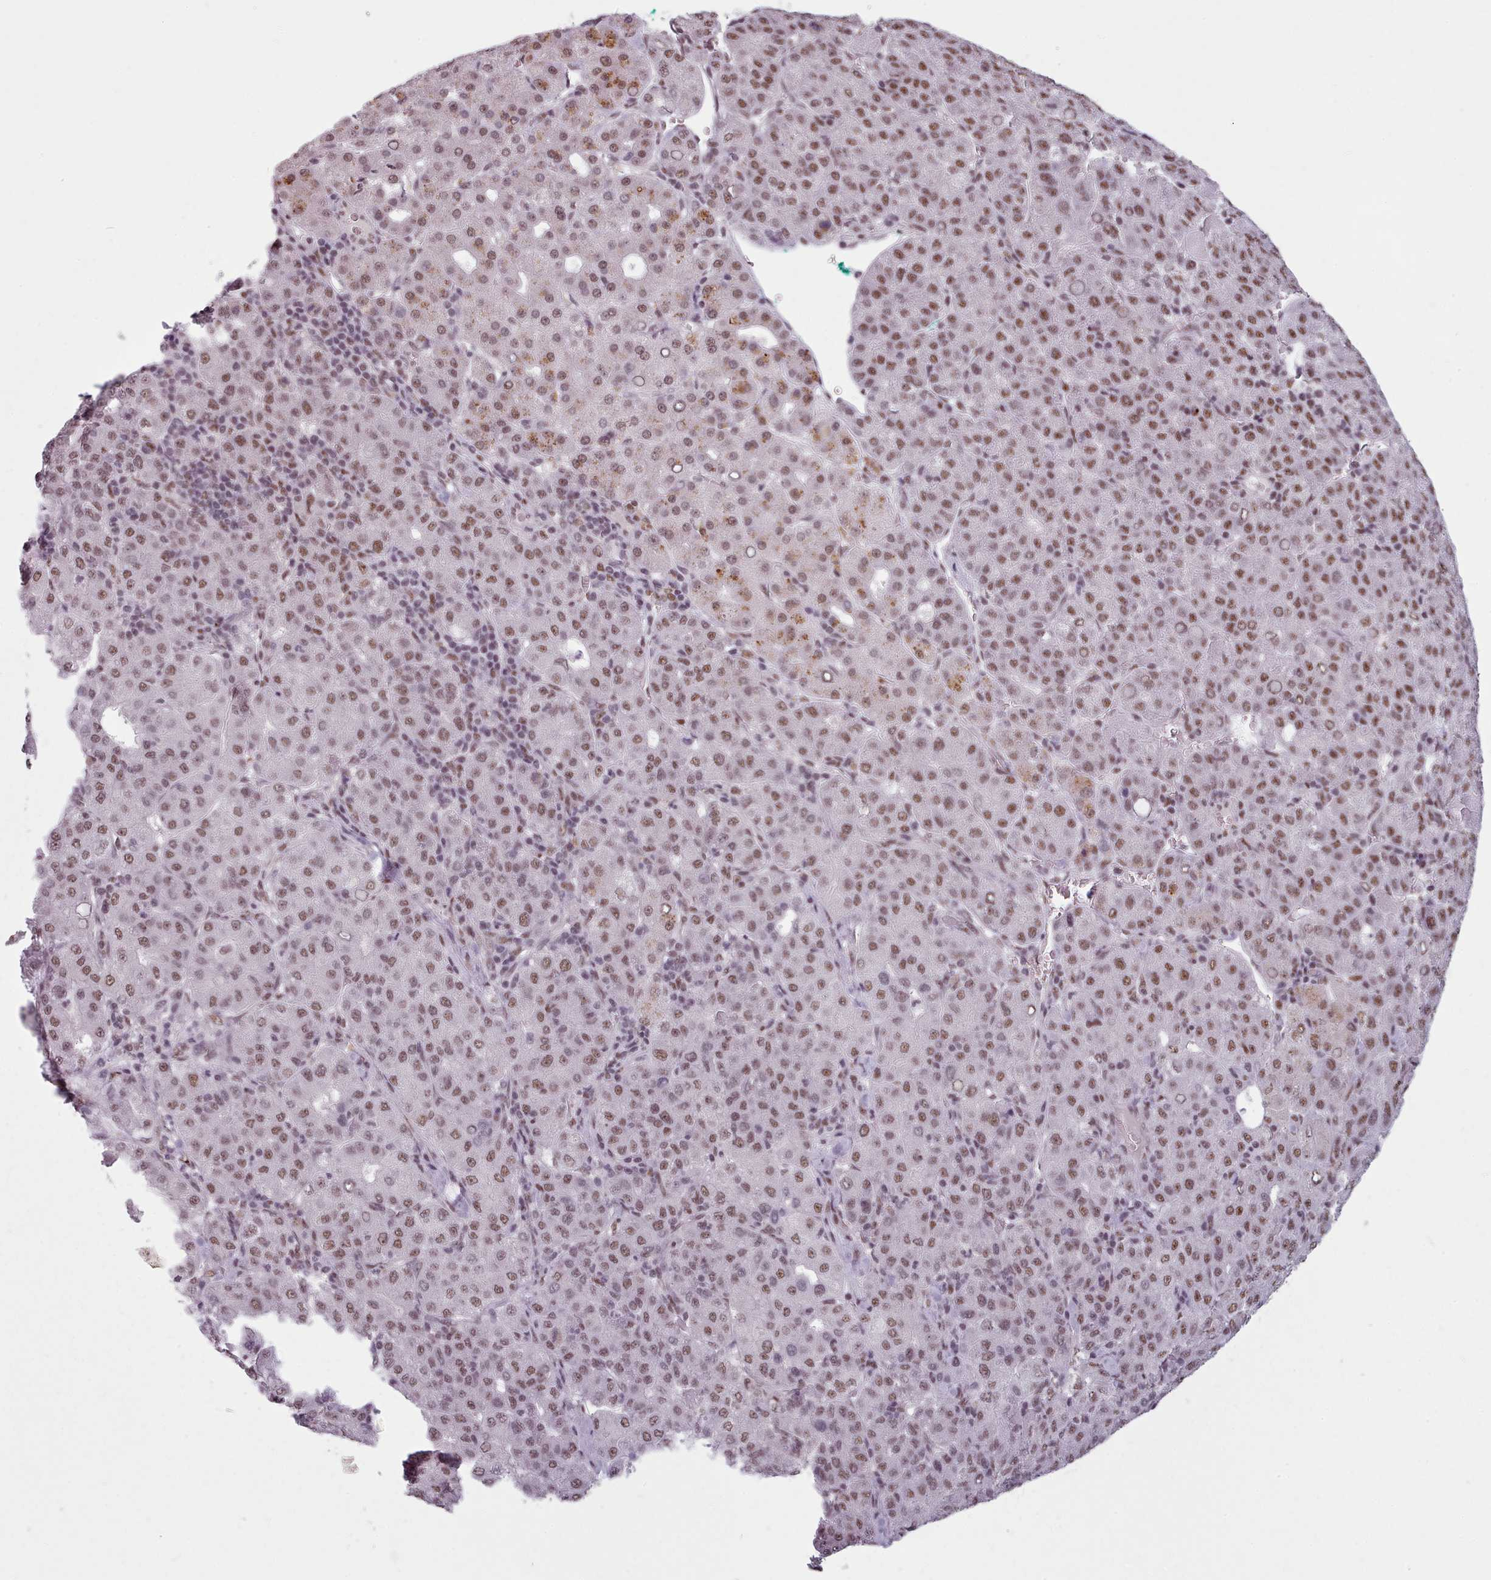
{"staining": {"intensity": "moderate", "quantity": ">75%", "location": "nuclear"}, "tissue": "liver cancer", "cell_type": "Tumor cells", "image_type": "cancer", "snomed": [{"axis": "morphology", "description": "Carcinoma, Hepatocellular, NOS"}, {"axis": "topography", "description": "Liver"}], "caption": "IHC of human liver cancer reveals medium levels of moderate nuclear staining in approximately >75% of tumor cells. (Brightfield microscopy of DAB IHC at high magnification).", "gene": "SRRM1", "patient": {"sex": "male", "age": 65}}